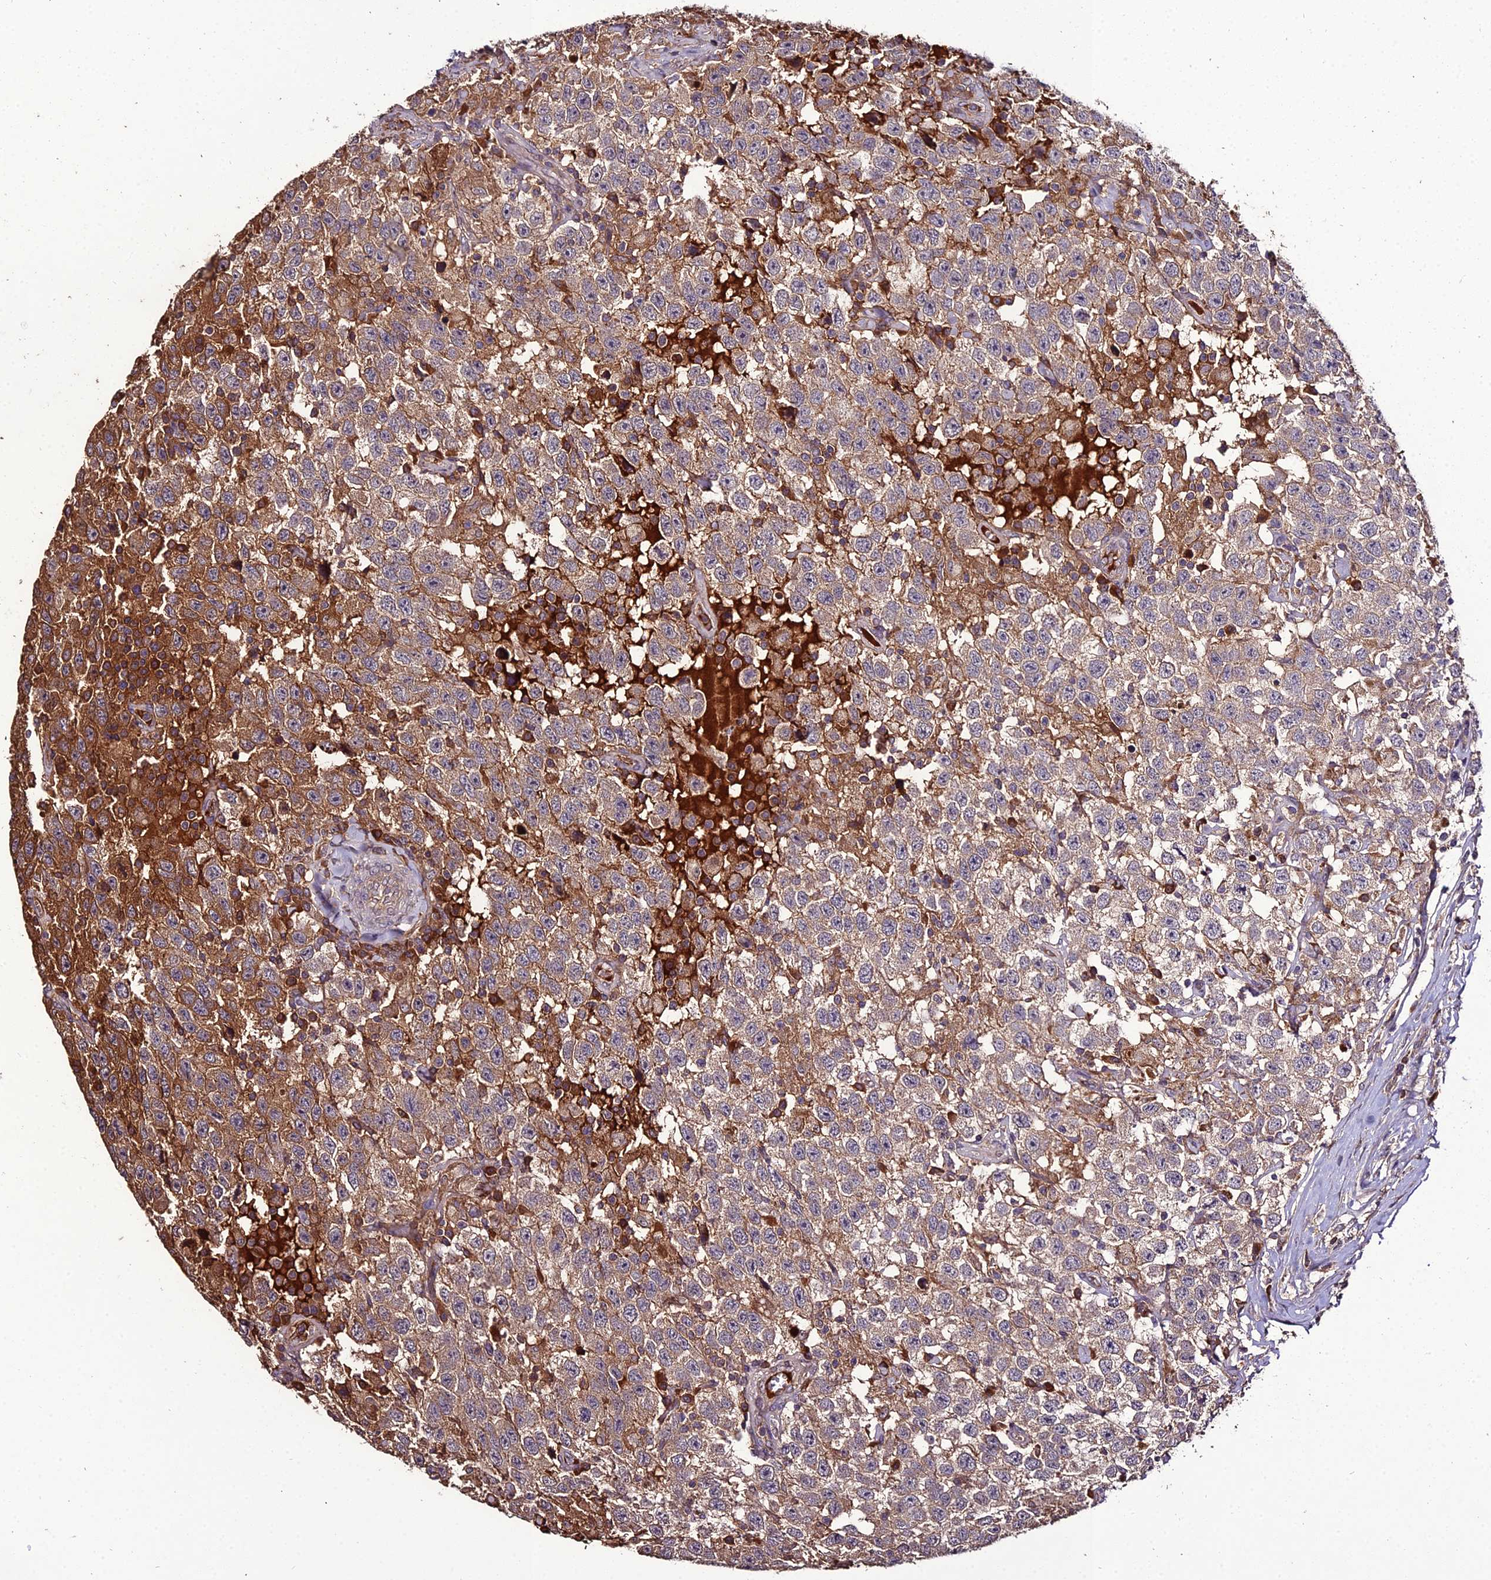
{"staining": {"intensity": "weak", "quantity": ">75%", "location": "cytoplasmic/membranous"}, "tissue": "testis cancer", "cell_type": "Tumor cells", "image_type": "cancer", "snomed": [{"axis": "morphology", "description": "Seminoma, NOS"}, {"axis": "topography", "description": "Testis"}], "caption": "Testis seminoma stained with IHC reveals weak cytoplasmic/membranous expression in about >75% of tumor cells.", "gene": "KCTD16", "patient": {"sex": "male", "age": 41}}